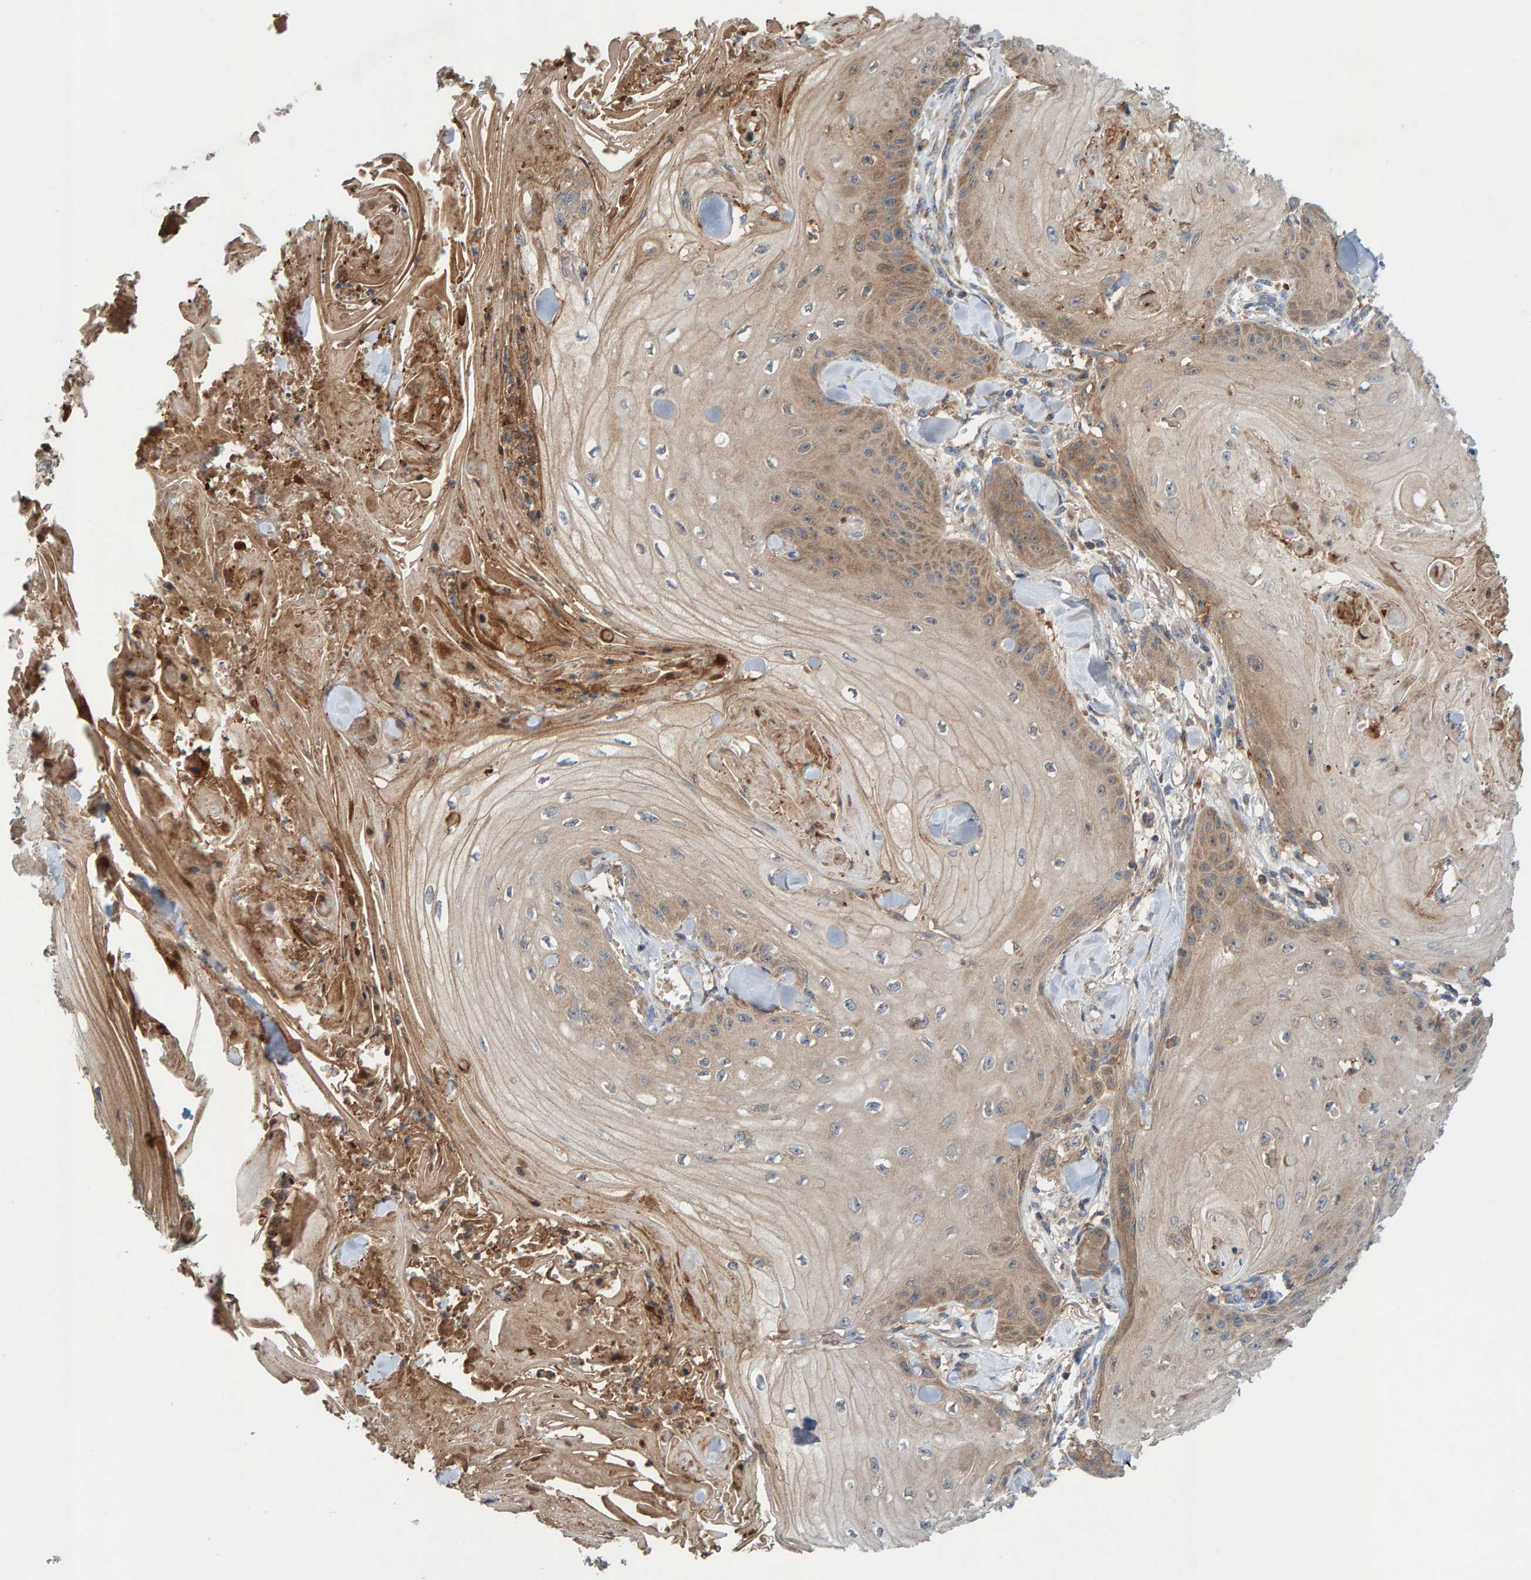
{"staining": {"intensity": "weak", "quantity": ">75%", "location": "cytoplasmic/membranous"}, "tissue": "skin cancer", "cell_type": "Tumor cells", "image_type": "cancer", "snomed": [{"axis": "morphology", "description": "Squamous cell carcinoma, NOS"}, {"axis": "topography", "description": "Skin"}], "caption": "A brown stain highlights weak cytoplasmic/membranous positivity of a protein in skin cancer (squamous cell carcinoma) tumor cells. (DAB IHC with brightfield microscopy, high magnification).", "gene": "KIAA0753", "patient": {"sex": "male", "age": 74}}